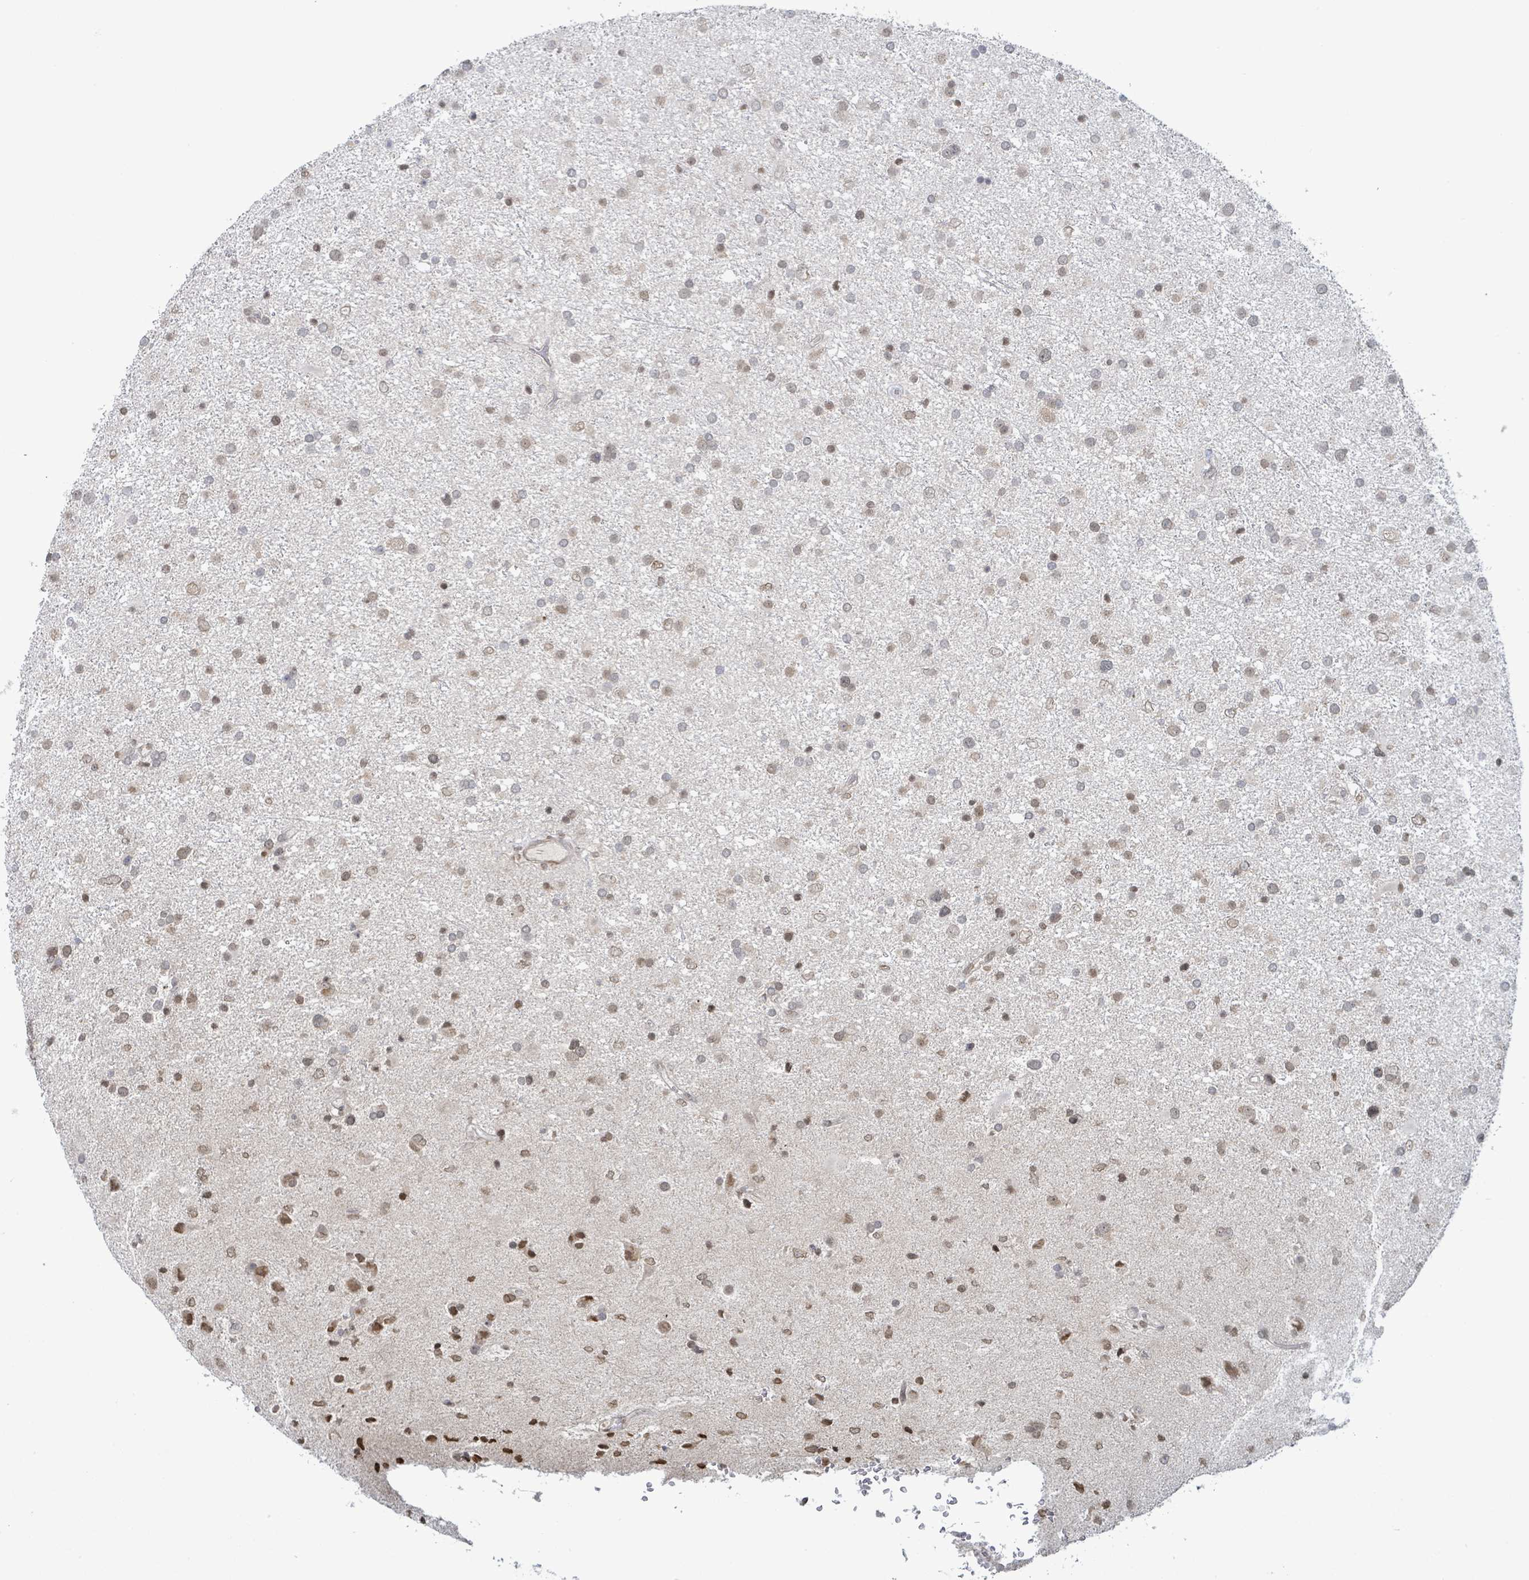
{"staining": {"intensity": "weak", "quantity": "25%-75%", "location": "nuclear"}, "tissue": "glioma", "cell_type": "Tumor cells", "image_type": "cancer", "snomed": [{"axis": "morphology", "description": "Glioma, malignant, Low grade"}, {"axis": "topography", "description": "Brain"}], "caption": "Weak nuclear positivity for a protein is seen in about 25%-75% of tumor cells of glioma using immunohistochemistry (IHC).", "gene": "SBF2", "patient": {"sex": "female", "age": 32}}